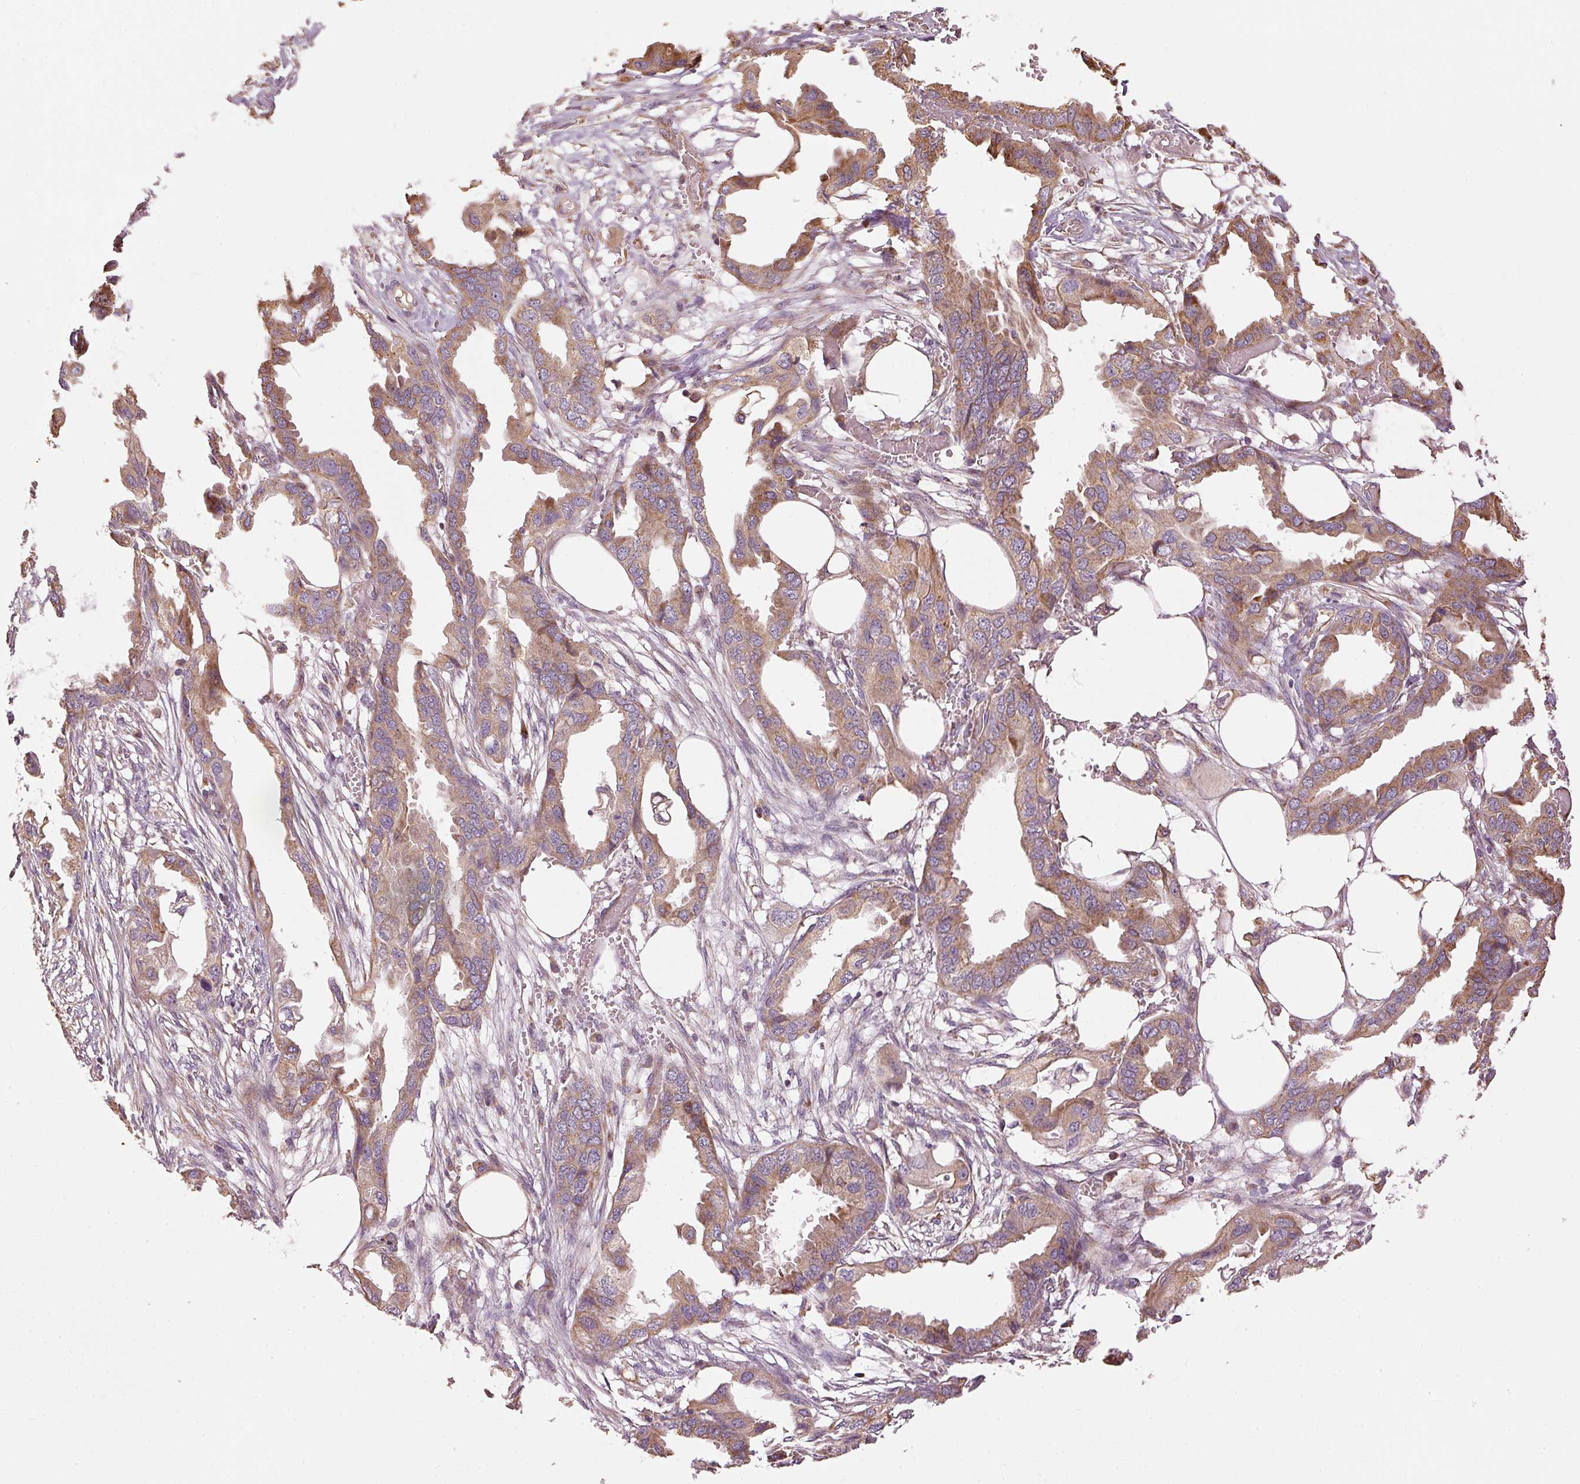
{"staining": {"intensity": "moderate", "quantity": ">75%", "location": "cytoplasmic/membranous"}, "tissue": "endometrial cancer", "cell_type": "Tumor cells", "image_type": "cancer", "snomed": [{"axis": "morphology", "description": "Adenocarcinoma, NOS"}, {"axis": "morphology", "description": "Adenocarcinoma, metastatic, NOS"}, {"axis": "topography", "description": "Adipose tissue"}, {"axis": "topography", "description": "Endometrium"}], "caption": "Endometrial adenocarcinoma stained for a protein displays moderate cytoplasmic/membranous positivity in tumor cells.", "gene": "MTHFD1L", "patient": {"sex": "female", "age": 67}}